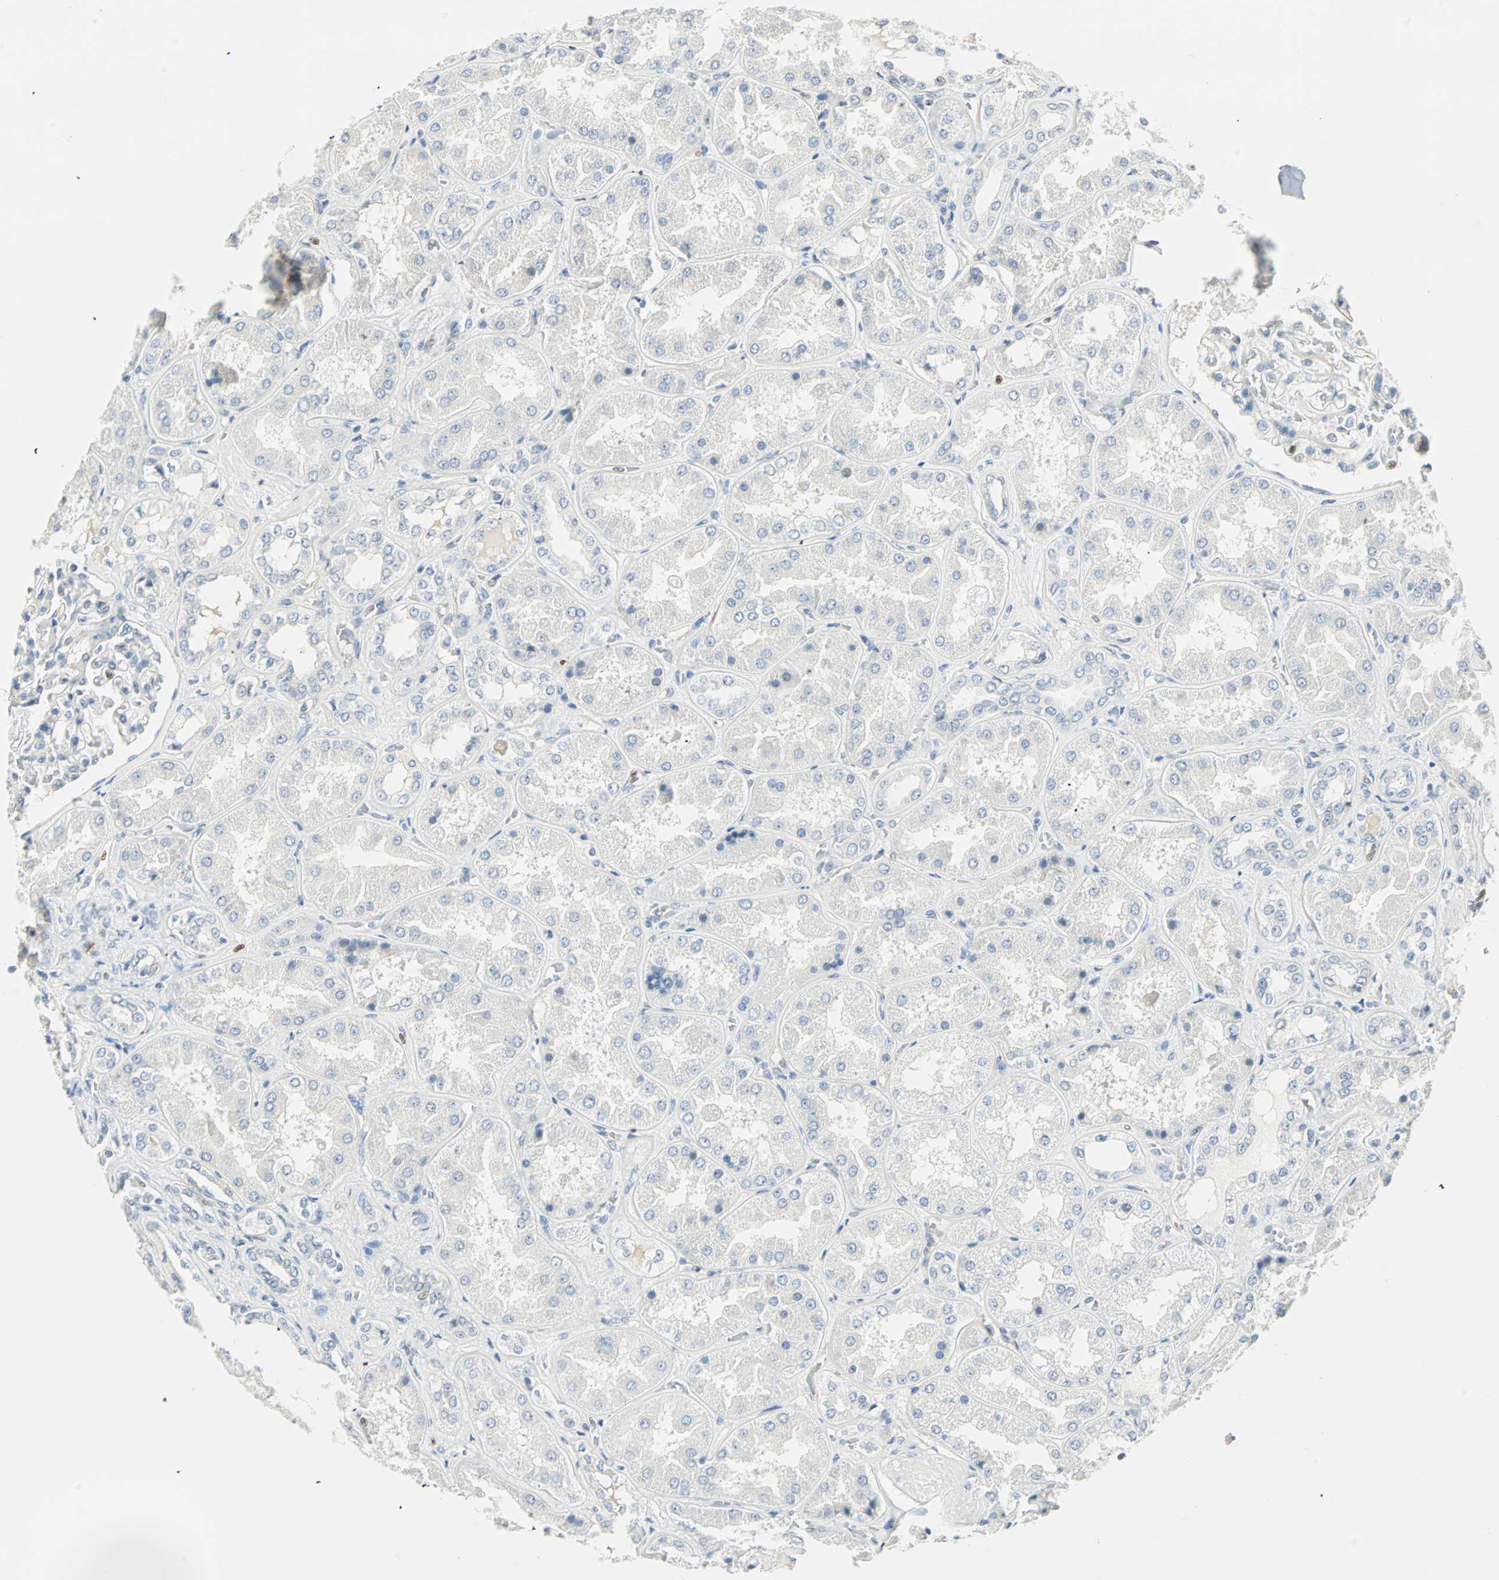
{"staining": {"intensity": "negative", "quantity": "none", "location": "none"}, "tissue": "kidney", "cell_type": "Cells in glomeruli", "image_type": "normal", "snomed": [{"axis": "morphology", "description": "Normal tissue, NOS"}, {"axis": "topography", "description": "Kidney"}], "caption": "An IHC micrograph of normal kidney is shown. There is no staining in cells in glomeruli of kidney. (Stains: DAB IHC with hematoxylin counter stain, Microscopy: brightfield microscopy at high magnification).", "gene": "MLLT10", "patient": {"sex": "female", "age": 56}}